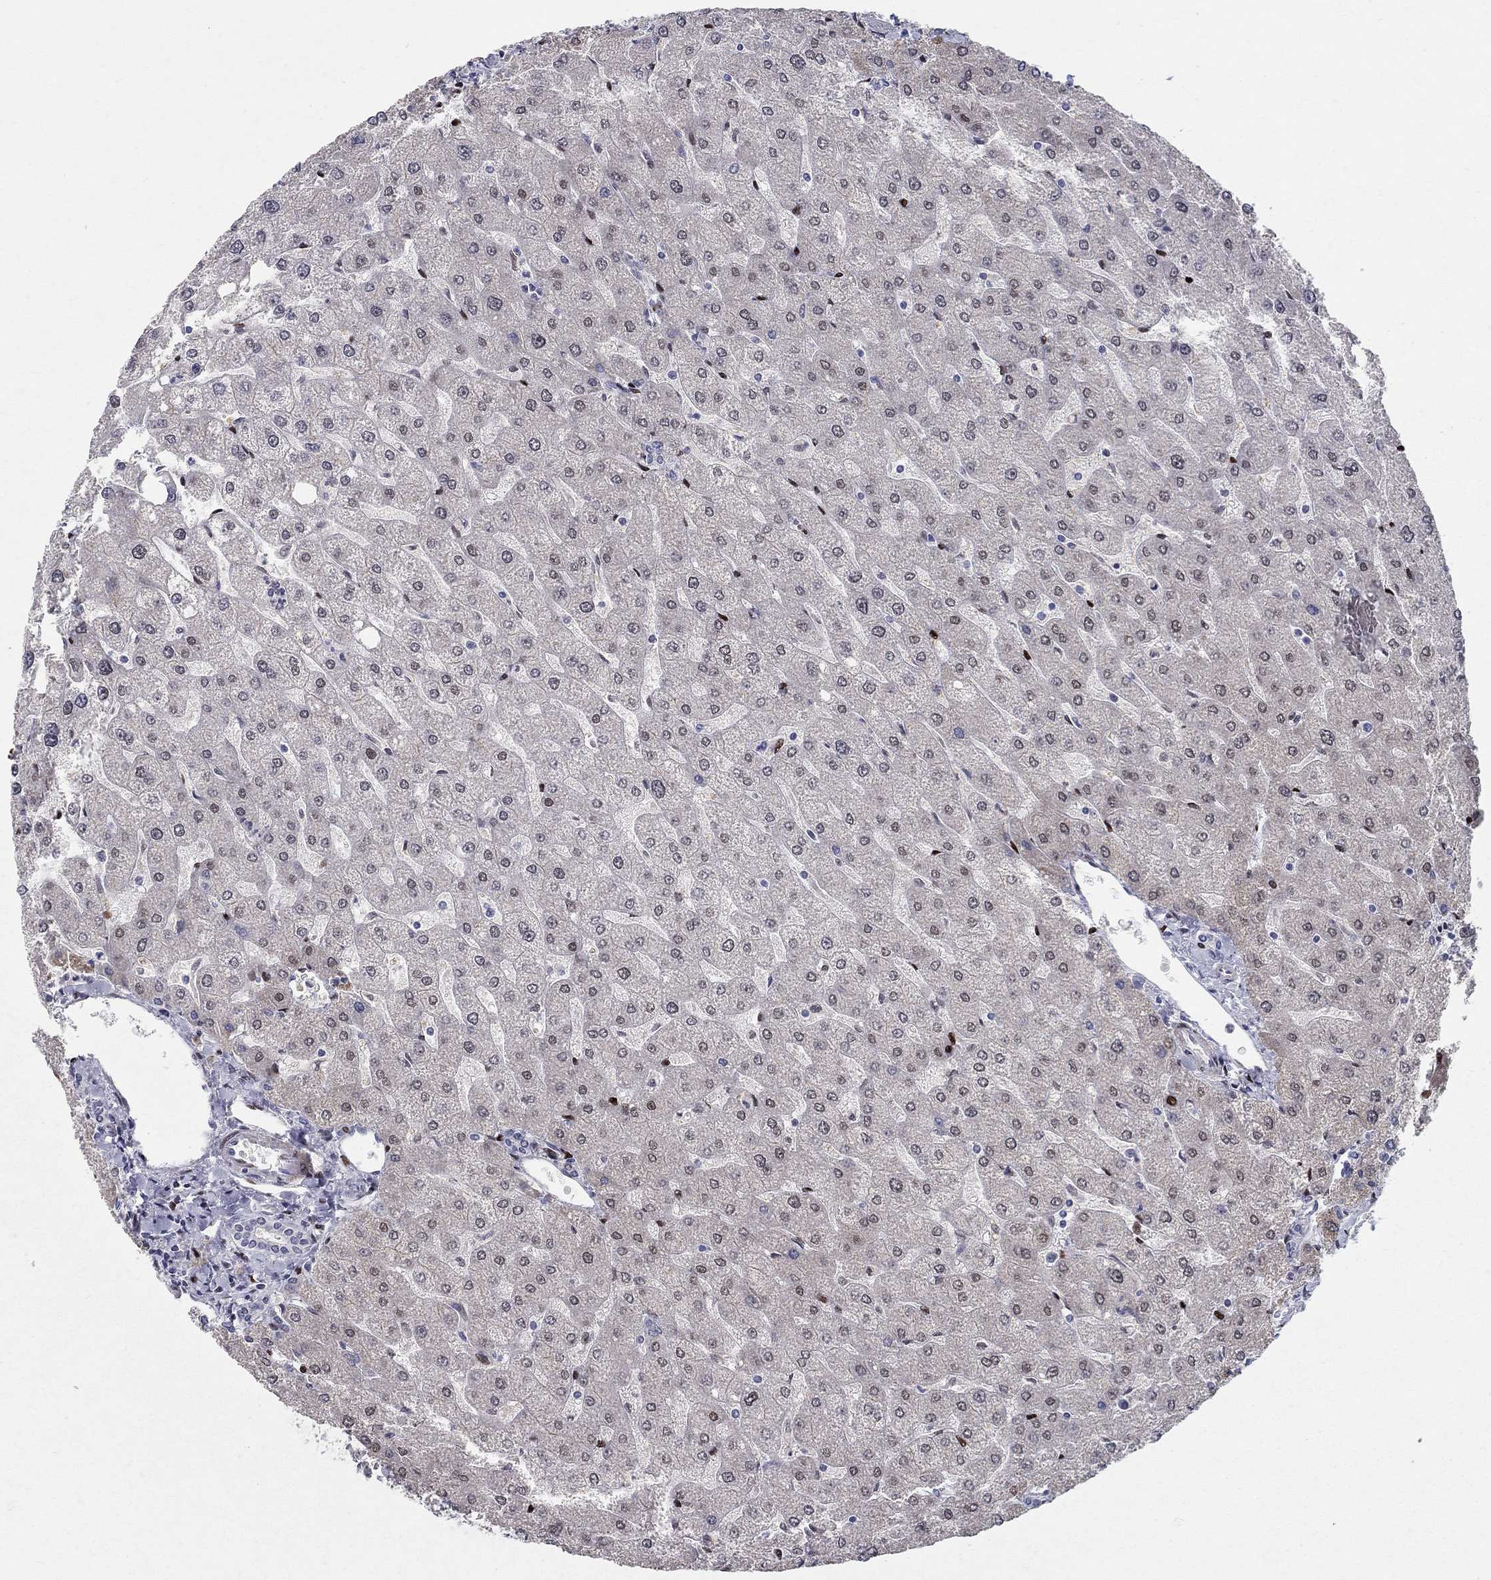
{"staining": {"intensity": "negative", "quantity": "none", "location": "none"}, "tissue": "liver", "cell_type": "Cholangiocytes", "image_type": "normal", "snomed": [{"axis": "morphology", "description": "Normal tissue, NOS"}, {"axis": "topography", "description": "Liver"}], "caption": "The image displays no staining of cholangiocytes in unremarkable liver. (Brightfield microscopy of DAB immunohistochemistry at high magnification).", "gene": "RAPGEF5", "patient": {"sex": "male", "age": 67}}